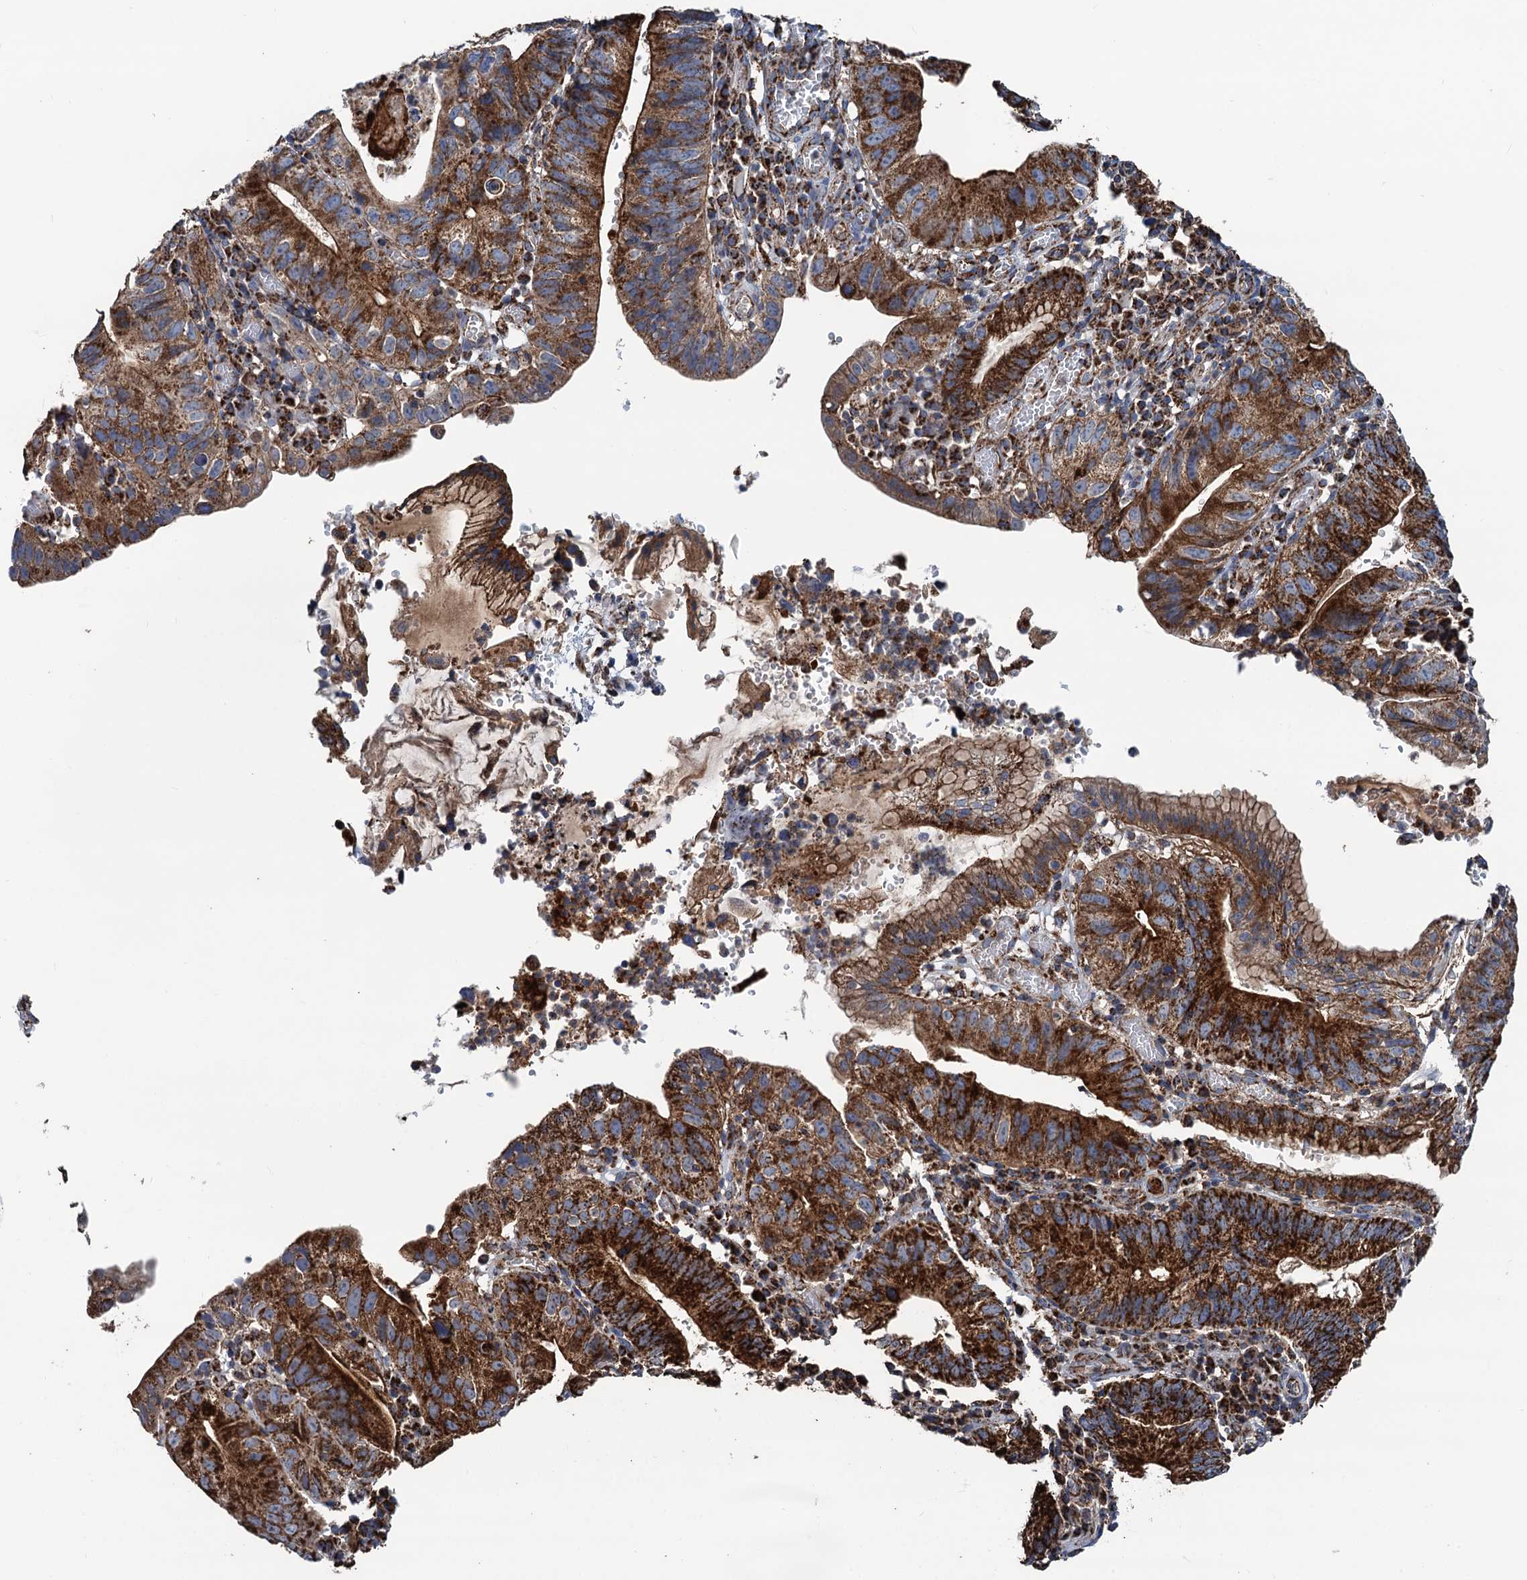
{"staining": {"intensity": "strong", "quantity": ">75%", "location": "cytoplasmic/membranous"}, "tissue": "stomach cancer", "cell_type": "Tumor cells", "image_type": "cancer", "snomed": [{"axis": "morphology", "description": "Adenocarcinoma, NOS"}, {"axis": "topography", "description": "Stomach"}], "caption": "Immunohistochemical staining of human stomach cancer (adenocarcinoma) shows high levels of strong cytoplasmic/membranous expression in about >75% of tumor cells.", "gene": "DGLUCY", "patient": {"sex": "male", "age": 59}}